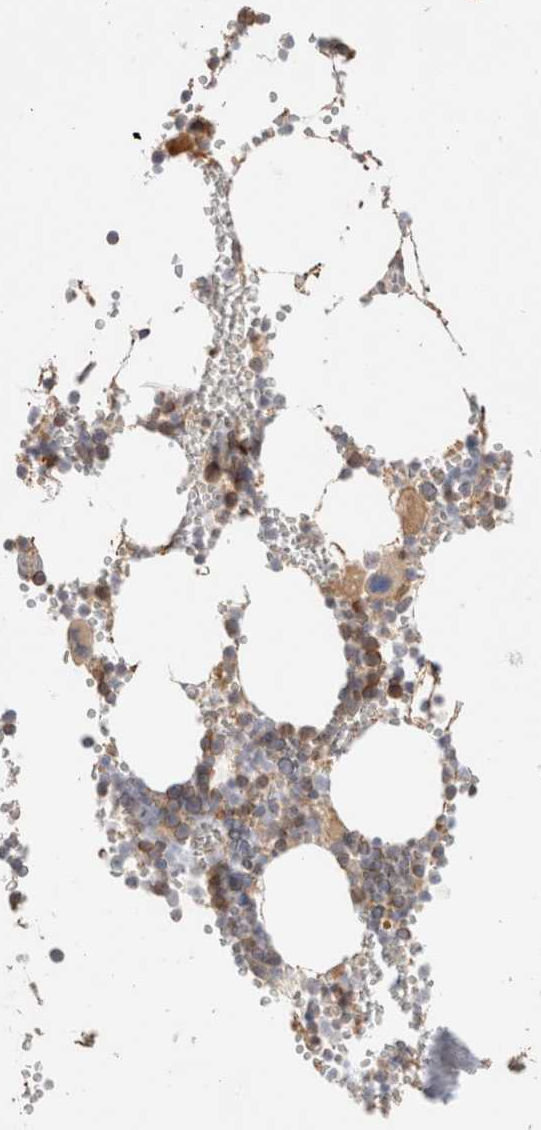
{"staining": {"intensity": "moderate", "quantity": "25%-75%", "location": "cytoplasmic/membranous"}, "tissue": "bone marrow", "cell_type": "Hematopoietic cells", "image_type": "normal", "snomed": [{"axis": "morphology", "description": "Normal tissue, NOS"}, {"axis": "topography", "description": "Bone marrow"}], "caption": "There is medium levels of moderate cytoplasmic/membranous expression in hematopoietic cells of unremarkable bone marrow, as demonstrated by immunohistochemical staining (brown color).", "gene": "CA13", "patient": {"sex": "male", "age": 70}}